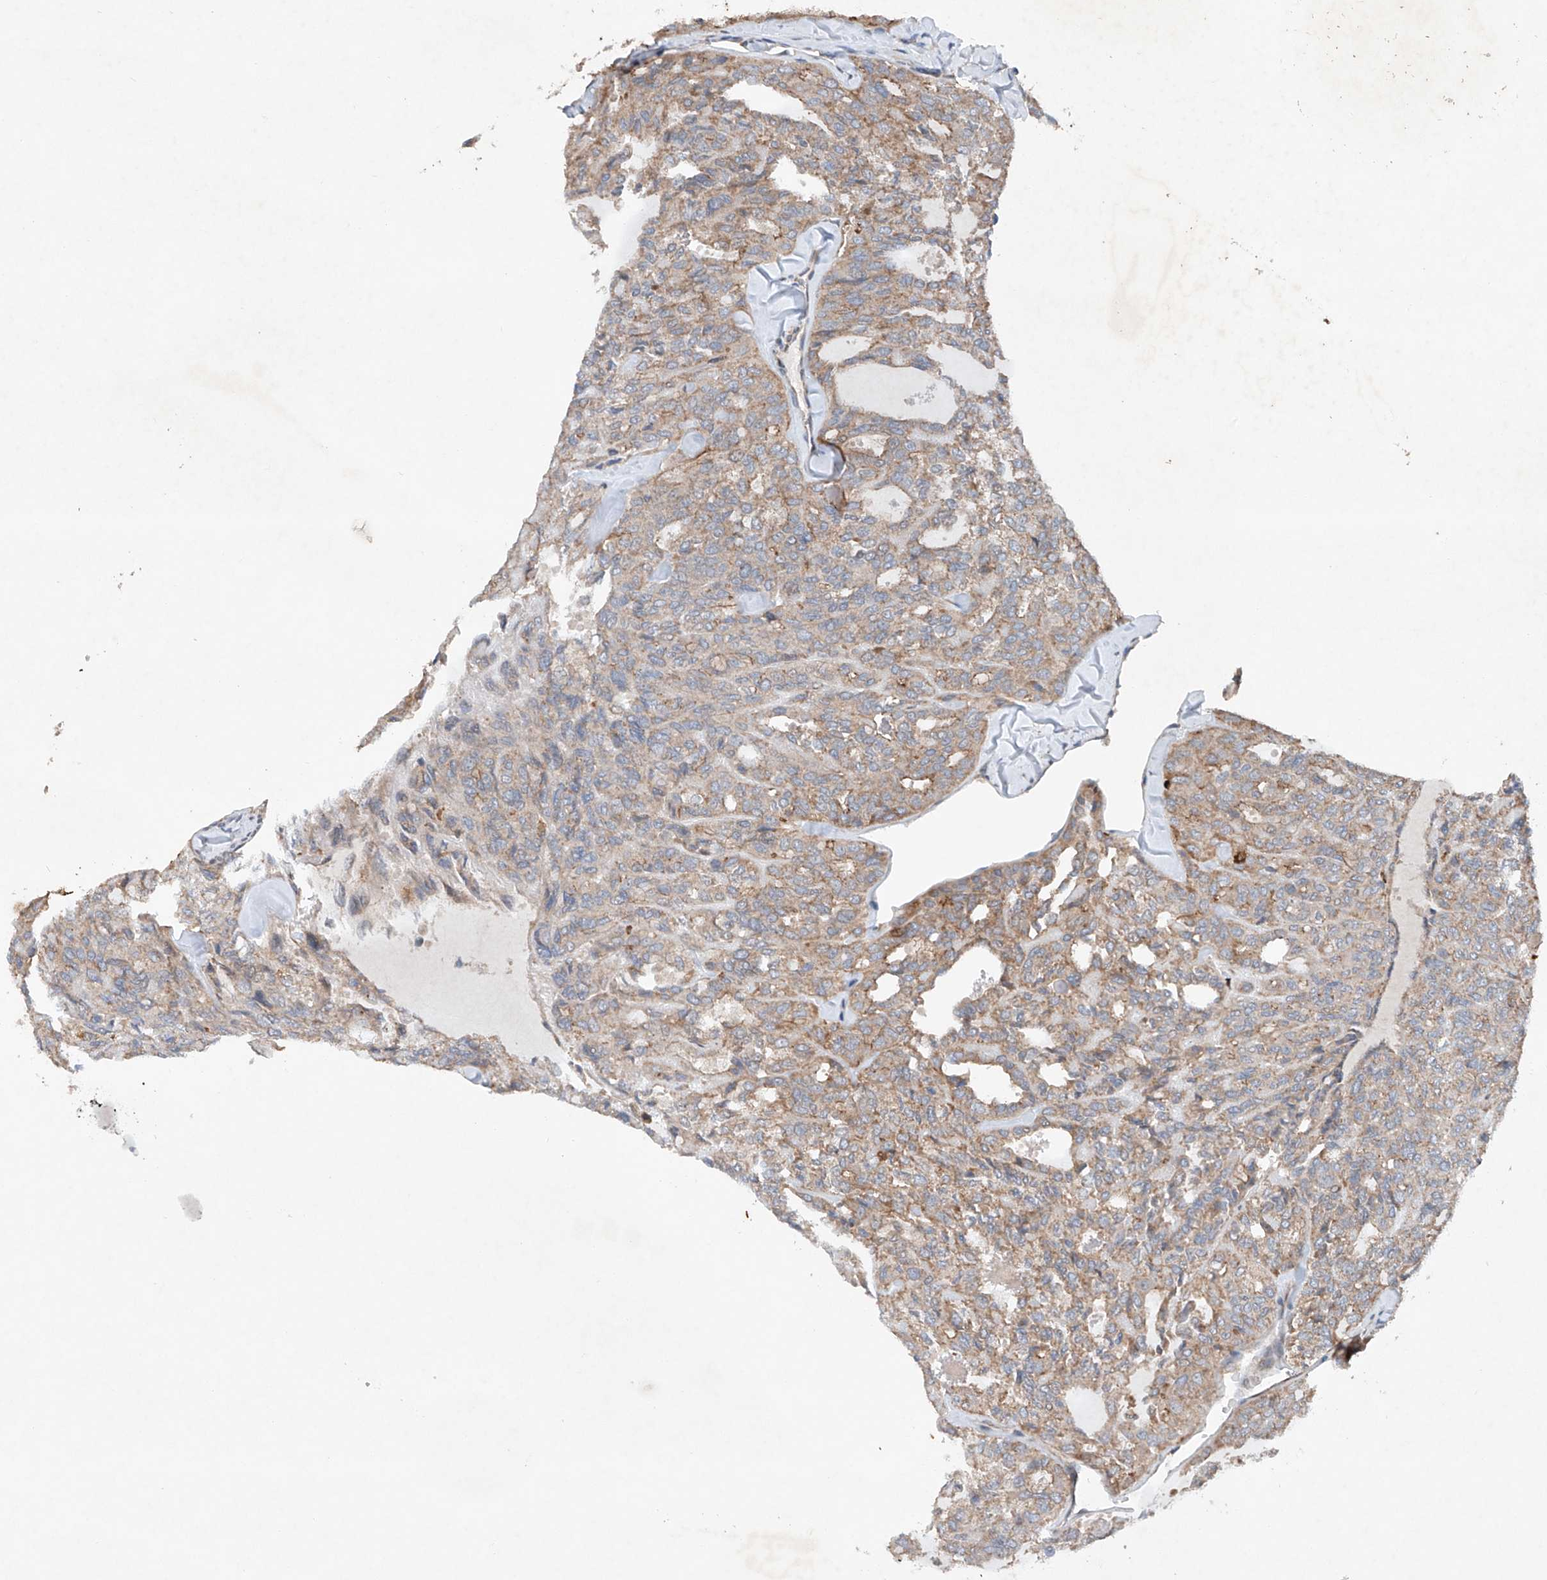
{"staining": {"intensity": "weak", "quantity": ">75%", "location": "cytoplasmic/membranous"}, "tissue": "thyroid cancer", "cell_type": "Tumor cells", "image_type": "cancer", "snomed": [{"axis": "morphology", "description": "Follicular adenoma carcinoma, NOS"}, {"axis": "topography", "description": "Thyroid gland"}], "caption": "This photomicrograph reveals IHC staining of thyroid follicular adenoma carcinoma, with low weak cytoplasmic/membranous staining in approximately >75% of tumor cells.", "gene": "CEP85L", "patient": {"sex": "male", "age": 75}}